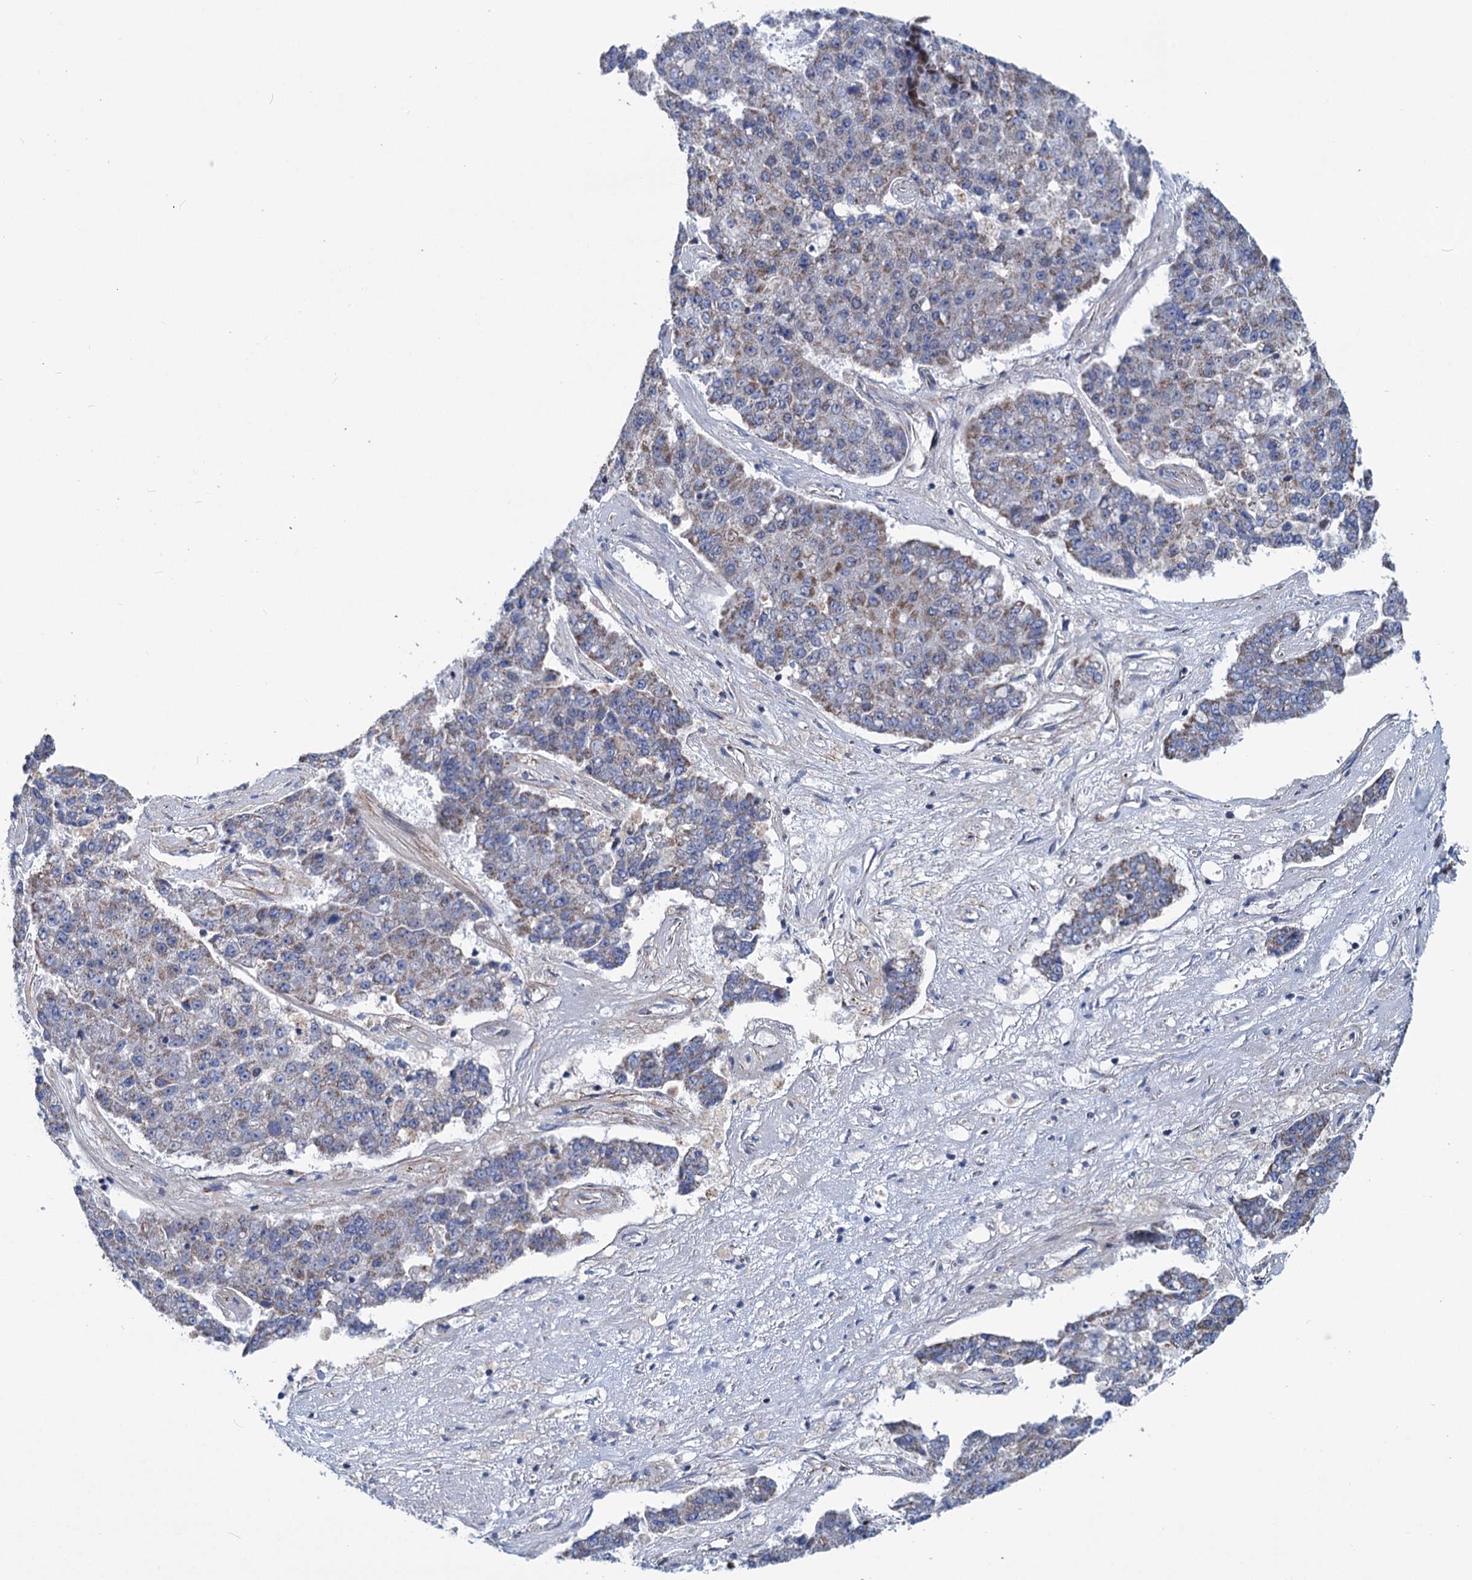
{"staining": {"intensity": "moderate", "quantity": "25%-75%", "location": "cytoplasmic/membranous"}, "tissue": "pancreatic cancer", "cell_type": "Tumor cells", "image_type": "cancer", "snomed": [{"axis": "morphology", "description": "Adenocarcinoma, NOS"}, {"axis": "topography", "description": "Pancreas"}], "caption": "IHC photomicrograph of neoplastic tissue: pancreatic cancer (adenocarcinoma) stained using immunohistochemistry (IHC) displays medium levels of moderate protein expression localized specifically in the cytoplasmic/membranous of tumor cells, appearing as a cytoplasmic/membranous brown color.", "gene": "MORN3", "patient": {"sex": "male", "age": 50}}